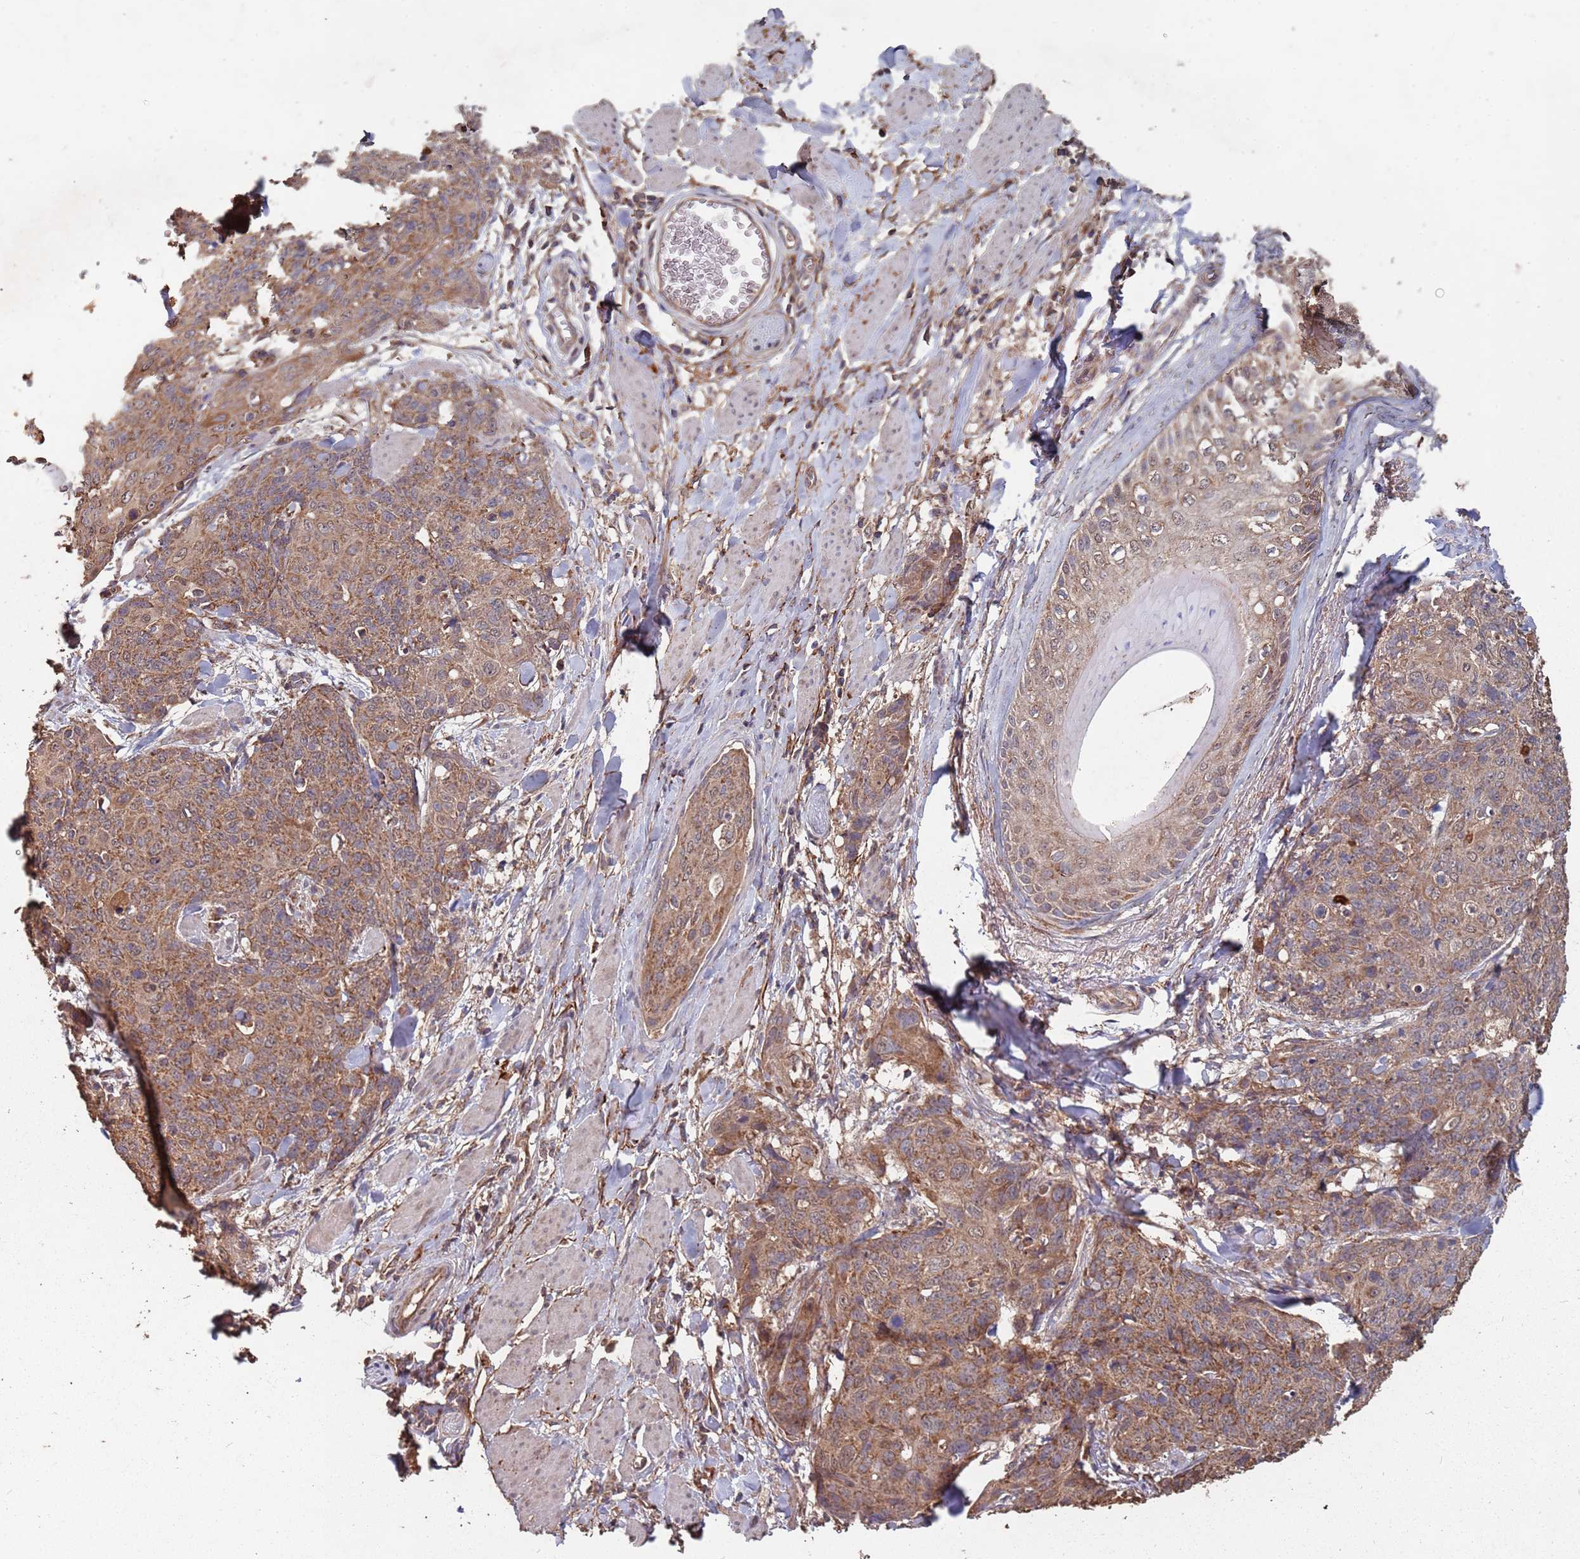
{"staining": {"intensity": "moderate", "quantity": ">75%", "location": "cytoplasmic/membranous"}, "tissue": "skin cancer", "cell_type": "Tumor cells", "image_type": "cancer", "snomed": [{"axis": "morphology", "description": "Squamous cell carcinoma, NOS"}, {"axis": "topography", "description": "Skin"}, {"axis": "topography", "description": "Vulva"}], "caption": "Skin cancer stained with a brown dye displays moderate cytoplasmic/membranous positive staining in approximately >75% of tumor cells.", "gene": "PRORP", "patient": {"sex": "female", "age": 85}}